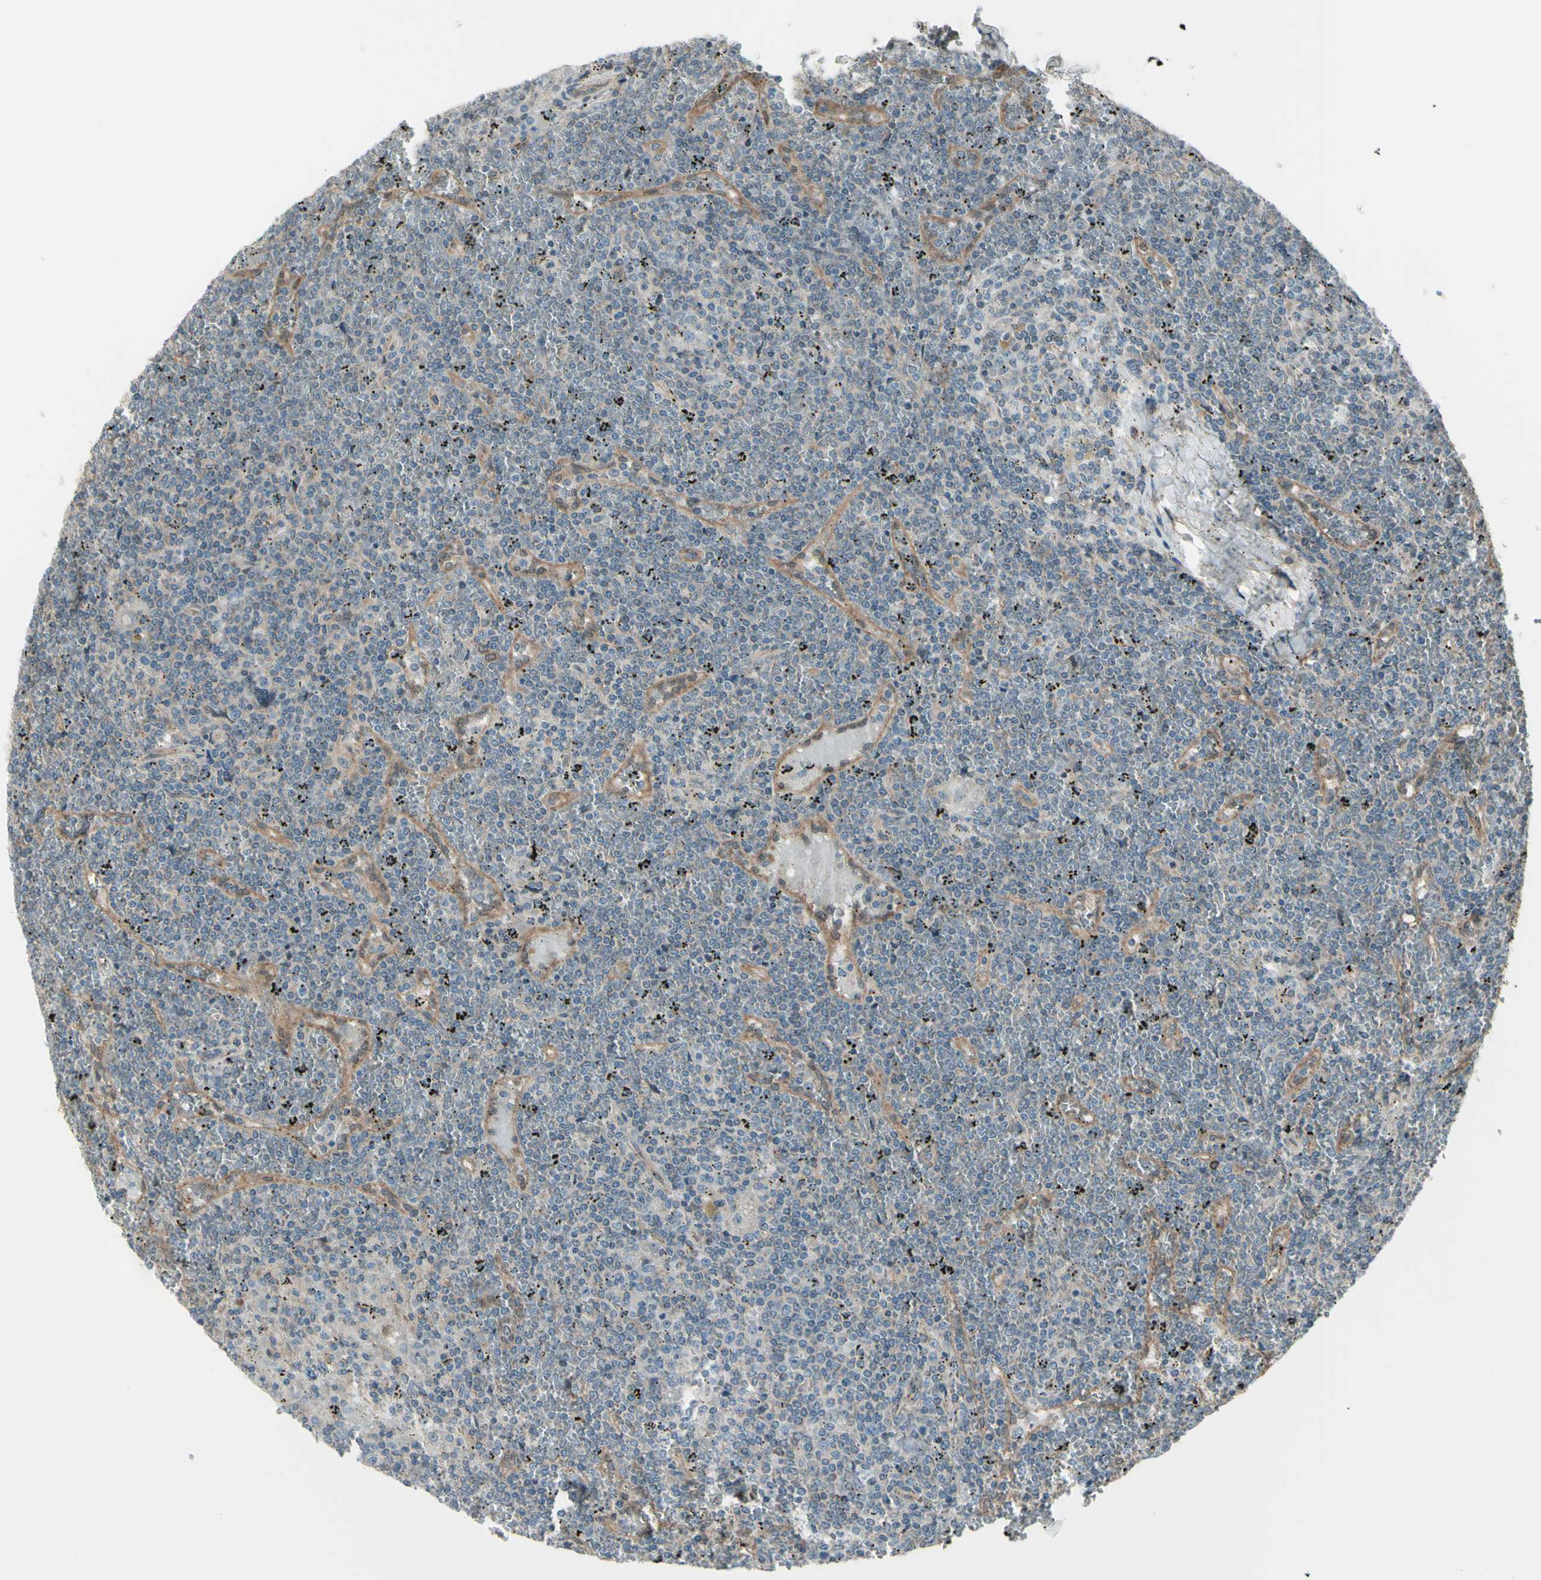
{"staining": {"intensity": "negative", "quantity": "none", "location": "none"}, "tissue": "lymphoma", "cell_type": "Tumor cells", "image_type": "cancer", "snomed": [{"axis": "morphology", "description": "Malignant lymphoma, non-Hodgkin's type, Low grade"}, {"axis": "topography", "description": "Spleen"}], "caption": "This is an immunohistochemistry (IHC) photomicrograph of lymphoma. There is no staining in tumor cells.", "gene": "NAXD", "patient": {"sex": "female", "age": 19}}